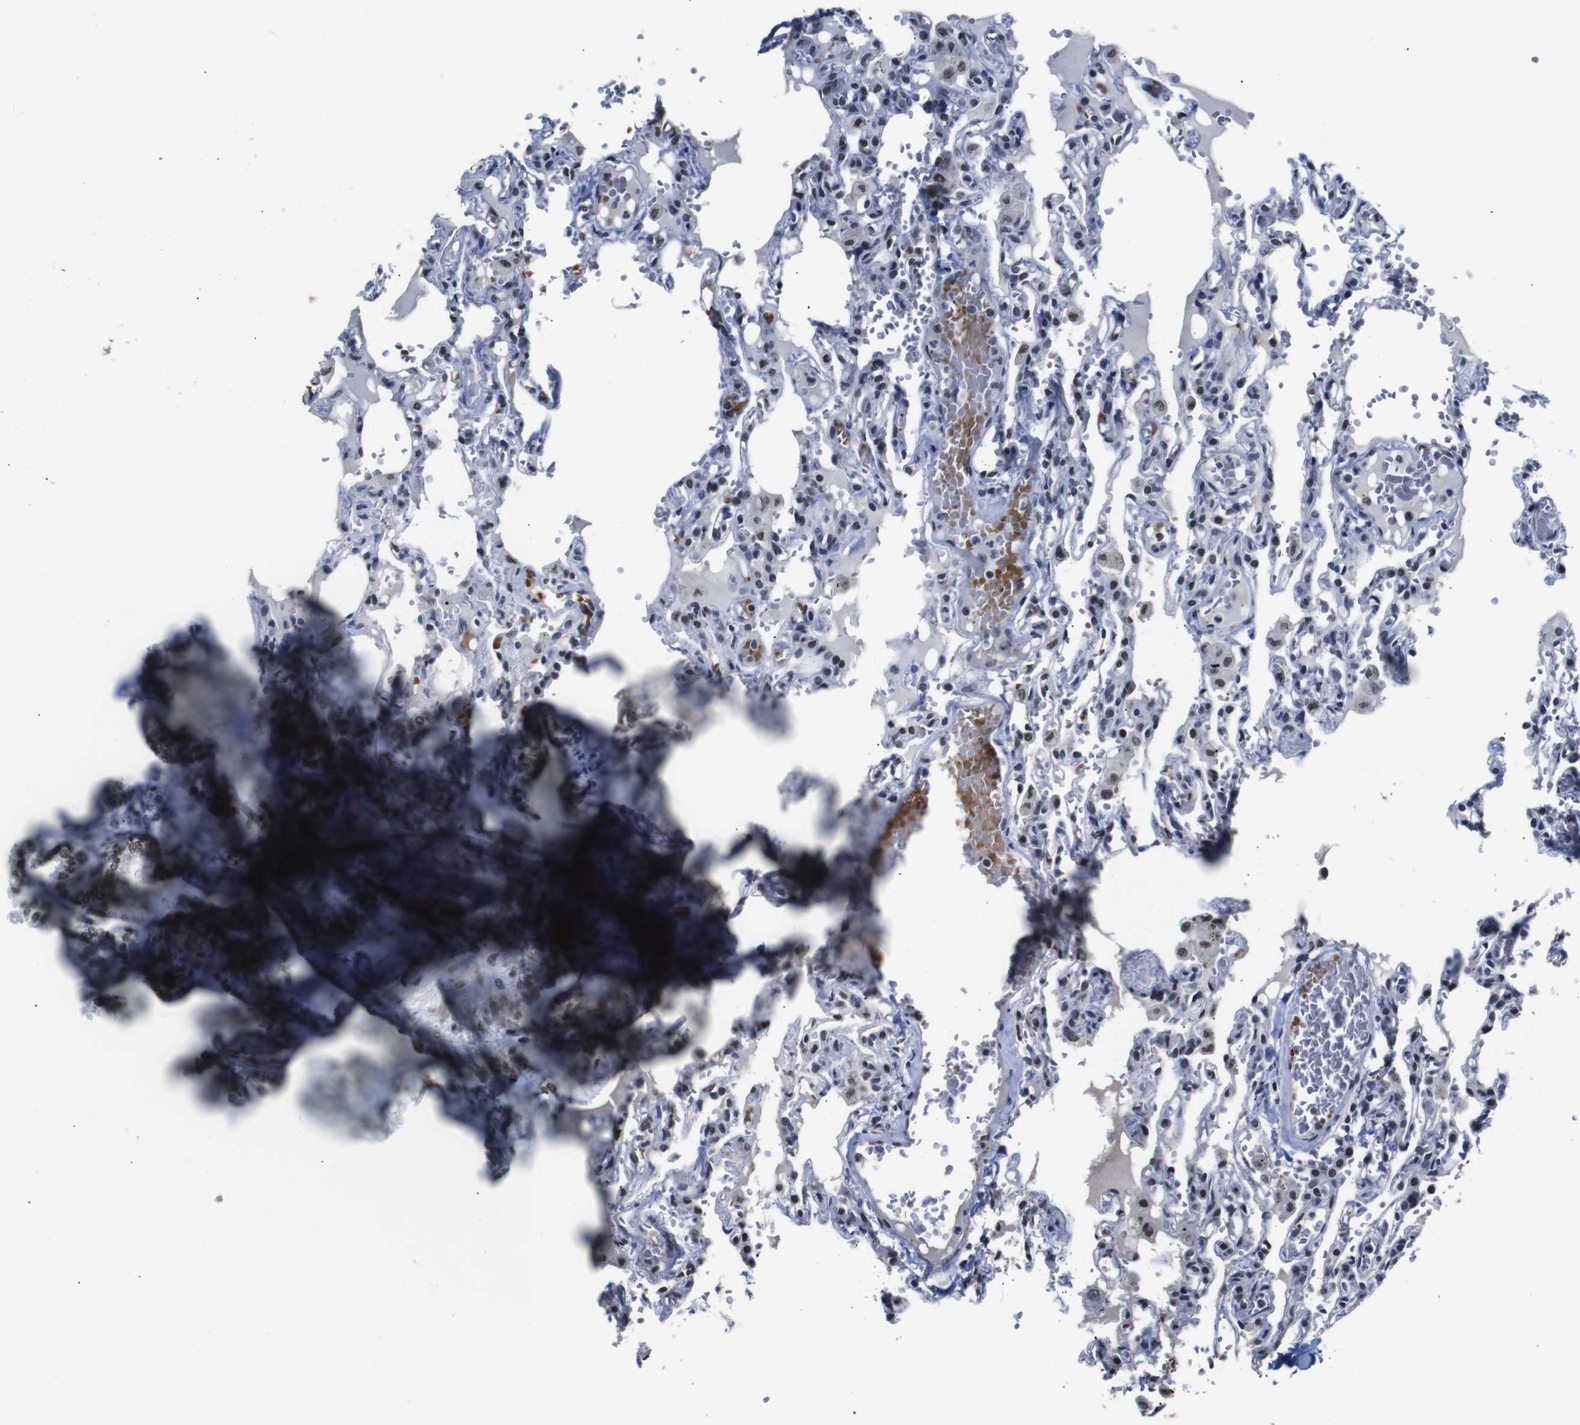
{"staining": {"intensity": "moderate", "quantity": "25%-75%", "location": "nuclear"}, "tissue": "lung", "cell_type": "Alveolar cells", "image_type": "normal", "snomed": [{"axis": "morphology", "description": "Normal tissue, NOS"}, {"axis": "topography", "description": "Lung"}], "caption": "Lung stained with immunohistochemistry (IHC) demonstrates moderate nuclear expression in about 25%-75% of alveolar cells. (DAB = brown stain, brightfield microscopy at high magnification).", "gene": "ILDR2", "patient": {"sex": "male", "age": 21}}